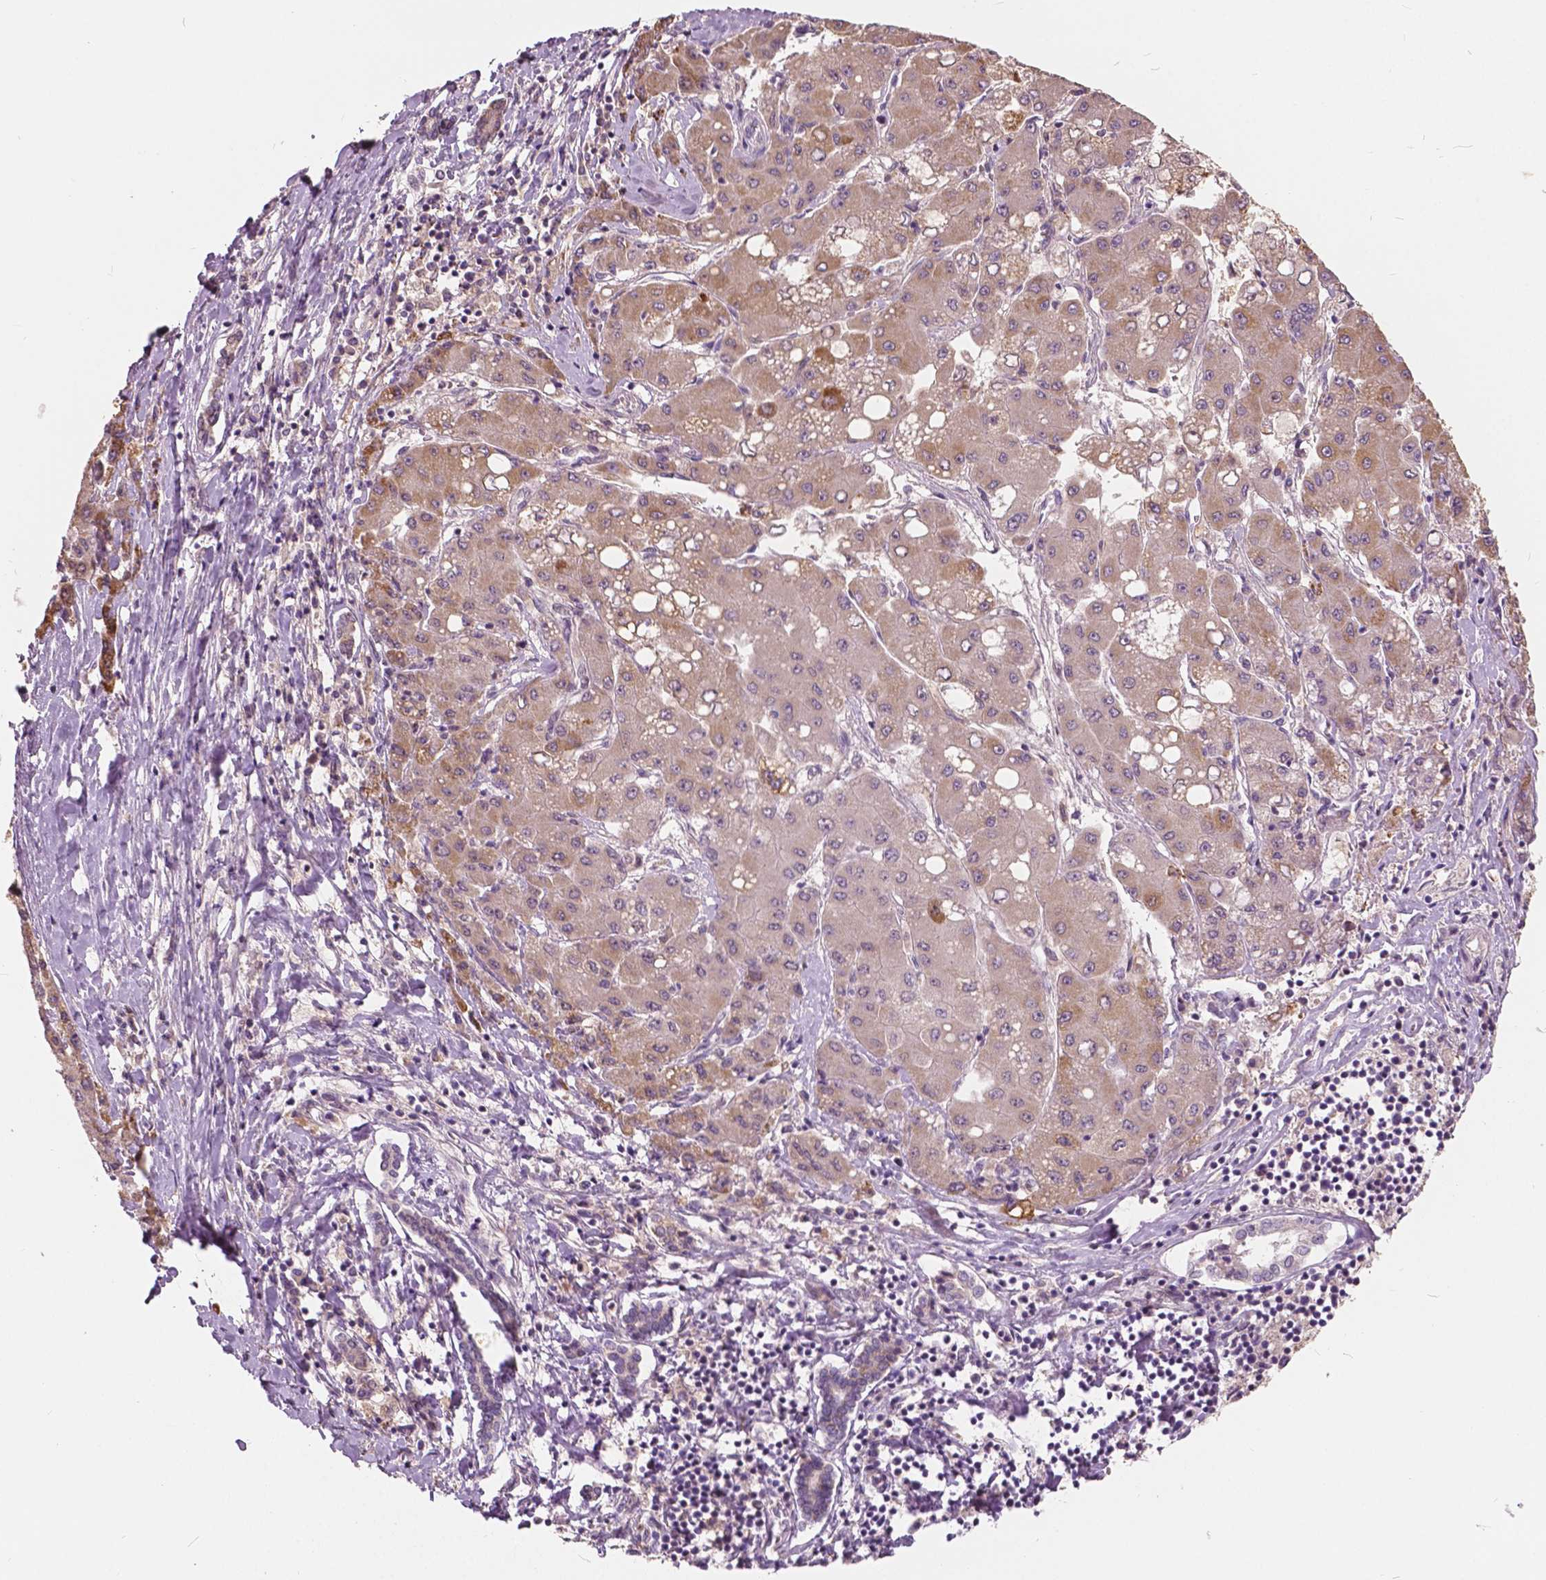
{"staining": {"intensity": "weak", "quantity": ">75%", "location": "cytoplasmic/membranous"}, "tissue": "liver cancer", "cell_type": "Tumor cells", "image_type": "cancer", "snomed": [{"axis": "morphology", "description": "Carcinoma, Hepatocellular, NOS"}, {"axis": "topography", "description": "Liver"}], "caption": "IHC photomicrograph of neoplastic tissue: human liver cancer (hepatocellular carcinoma) stained using IHC demonstrates low levels of weak protein expression localized specifically in the cytoplasmic/membranous of tumor cells, appearing as a cytoplasmic/membranous brown color.", "gene": "DLX6", "patient": {"sex": "male", "age": 40}}